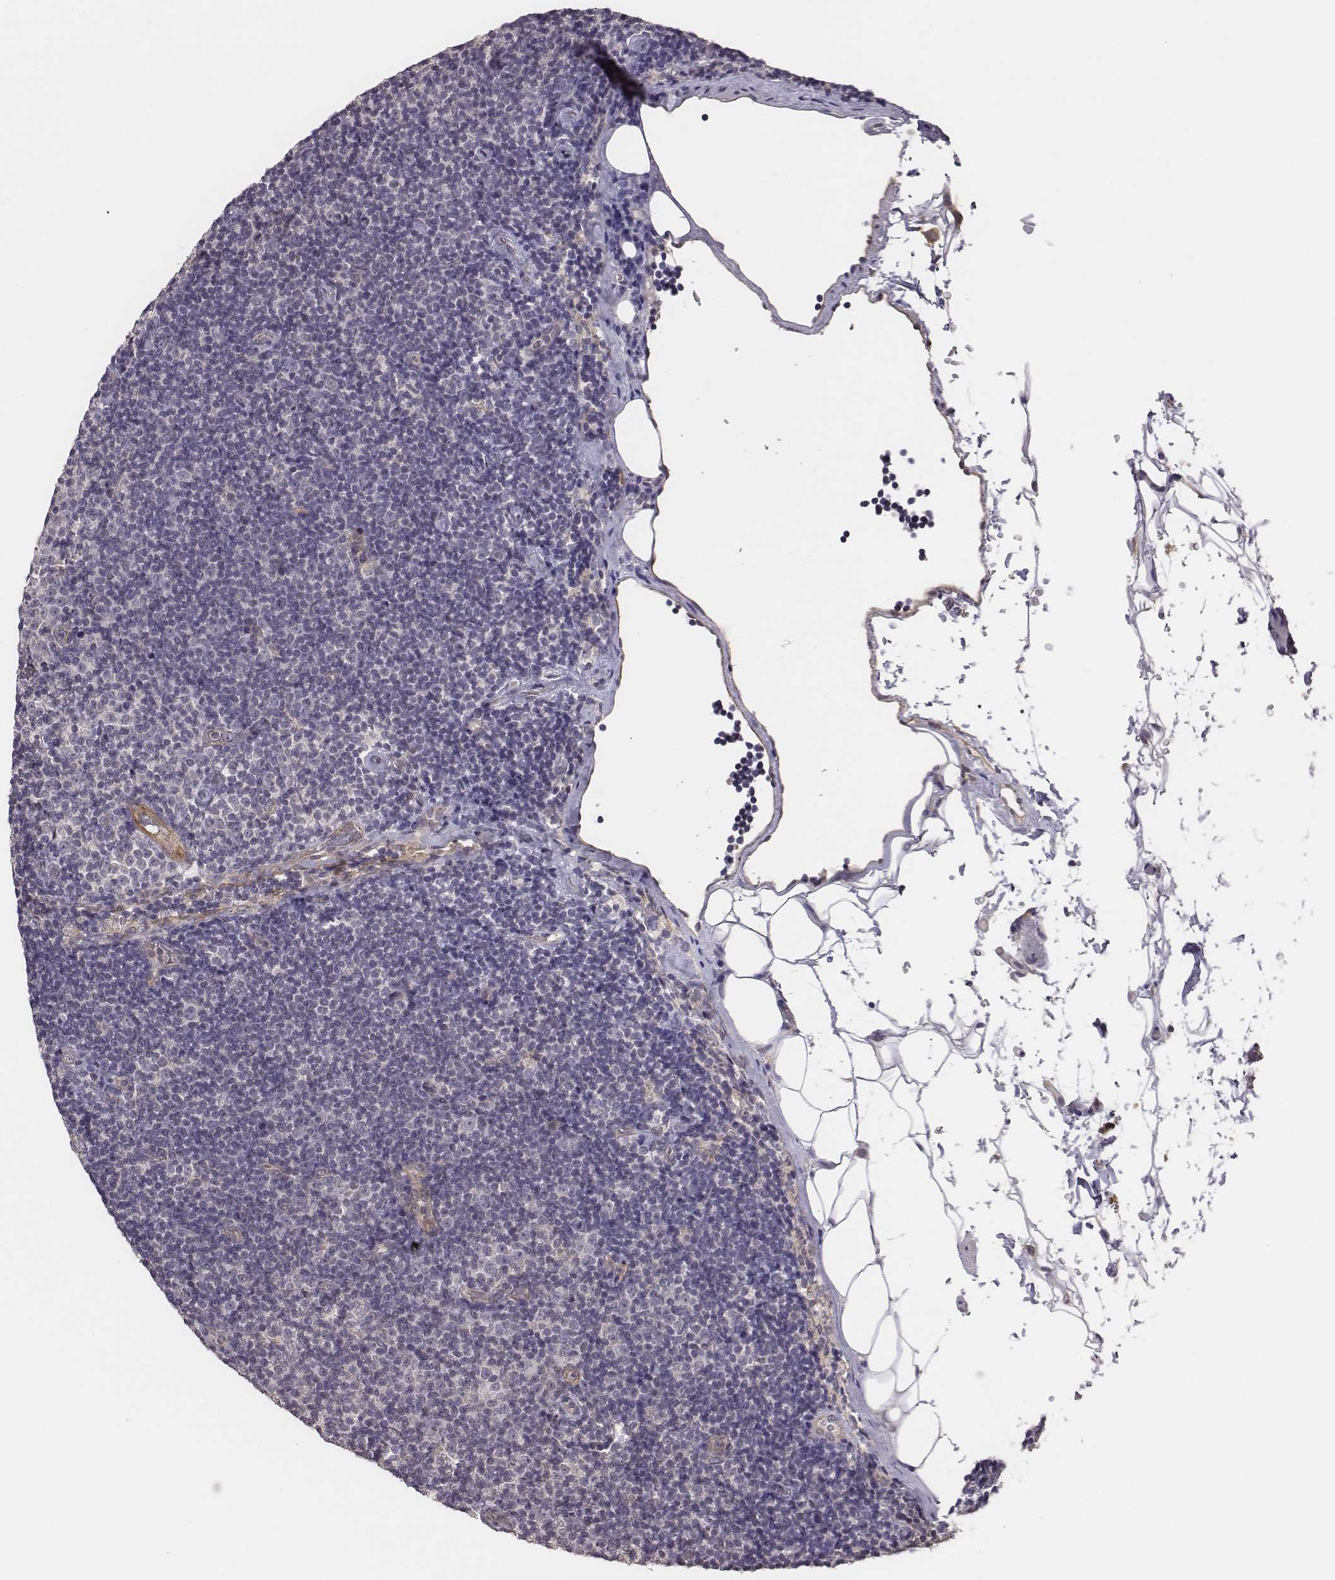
{"staining": {"intensity": "negative", "quantity": "none", "location": "none"}, "tissue": "lymphoma", "cell_type": "Tumor cells", "image_type": "cancer", "snomed": [{"axis": "morphology", "description": "Malignant lymphoma, non-Hodgkin's type, Low grade"}, {"axis": "topography", "description": "Lymph node"}], "caption": "A histopathology image of low-grade malignant lymphoma, non-Hodgkin's type stained for a protein demonstrates no brown staining in tumor cells. Brightfield microscopy of immunohistochemistry stained with DAB (3,3'-diaminobenzidine) (brown) and hematoxylin (blue), captured at high magnification.", "gene": "SCARF1", "patient": {"sex": "male", "age": 81}}